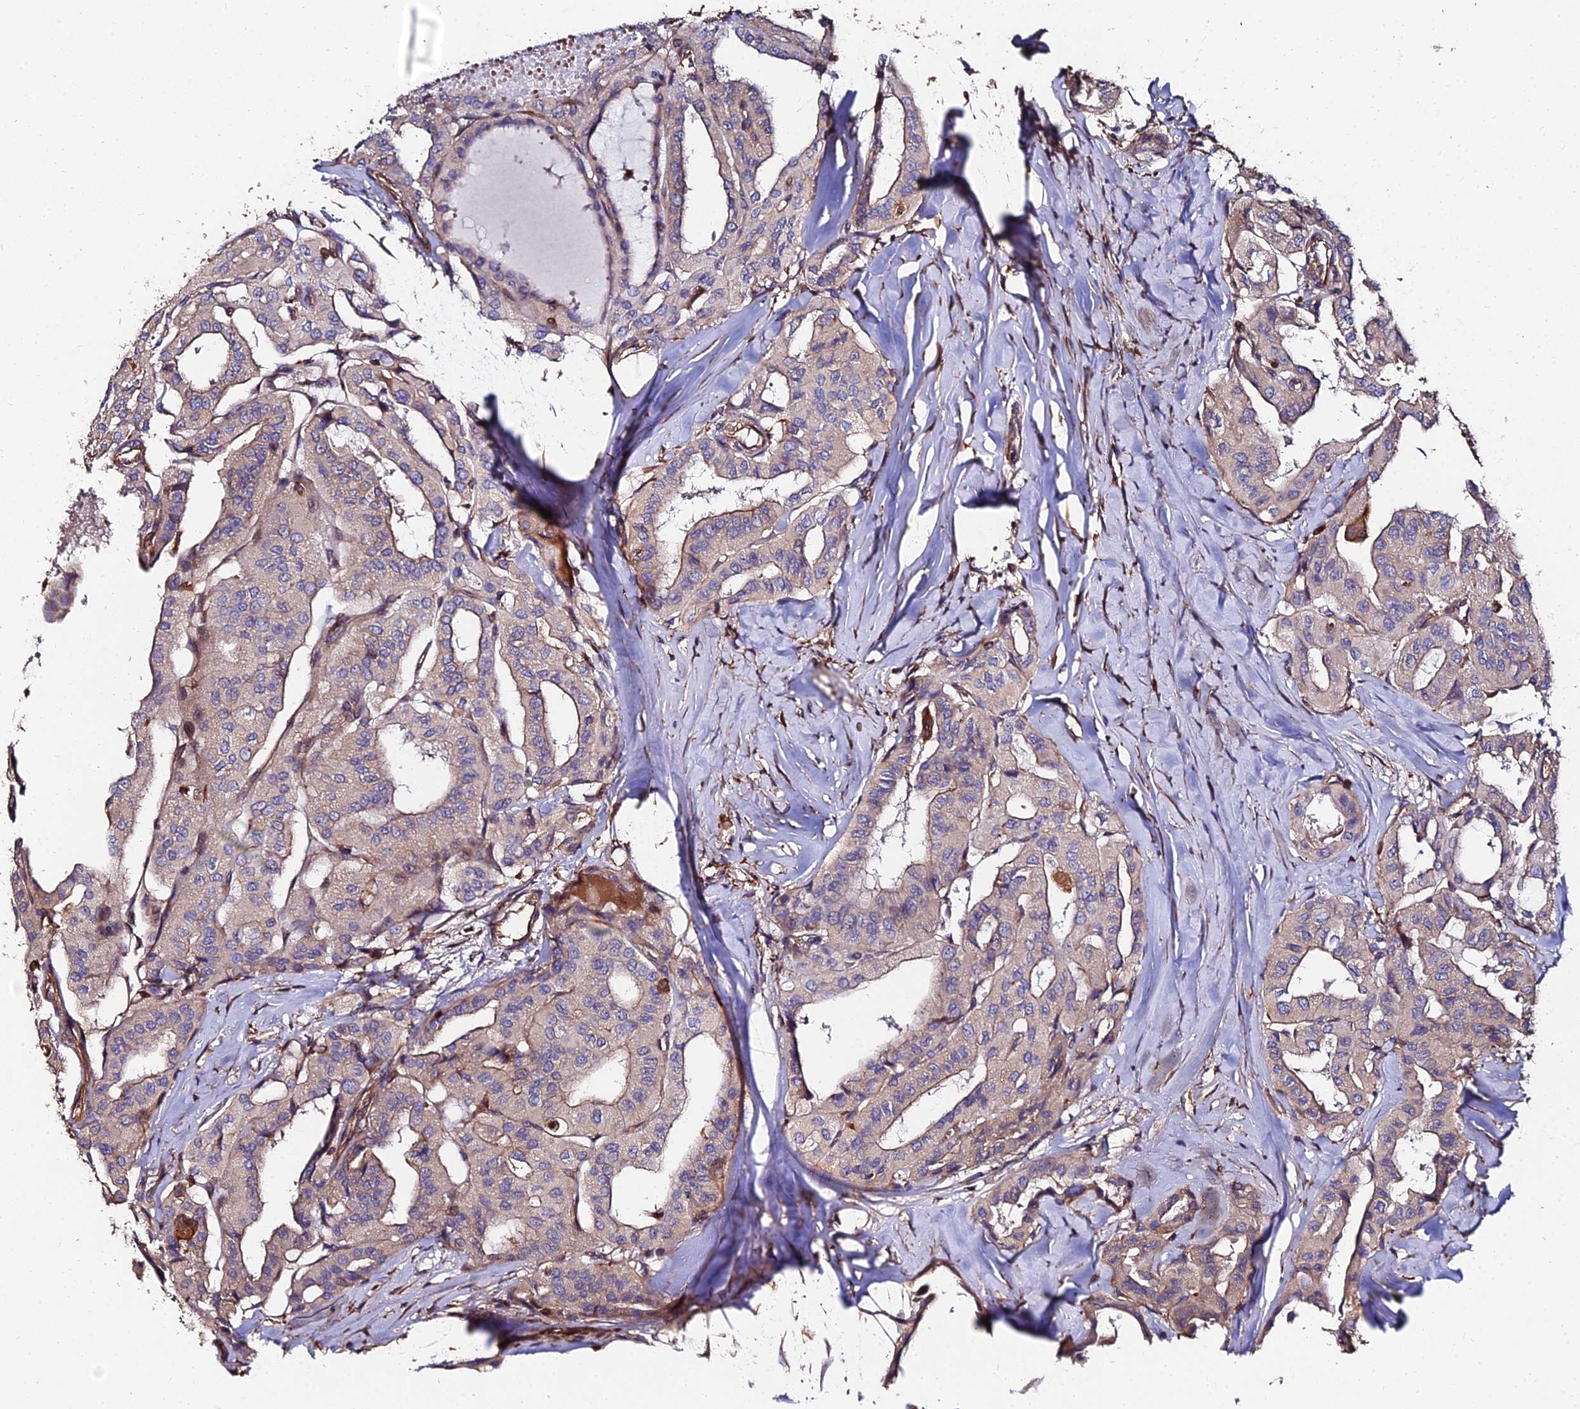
{"staining": {"intensity": "weak", "quantity": "25%-75%", "location": "cytoplasmic/membranous"}, "tissue": "thyroid cancer", "cell_type": "Tumor cells", "image_type": "cancer", "snomed": [{"axis": "morphology", "description": "Papillary adenocarcinoma, NOS"}, {"axis": "topography", "description": "Thyroid gland"}], "caption": "Immunohistochemical staining of thyroid cancer reveals low levels of weak cytoplasmic/membranous protein staining in about 25%-75% of tumor cells. Using DAB (3,3'-diaminobenzidine) (brown) and hematoxylin (blue) stains, captured at high magnification using brightfield microscopy.", "gene": "EXT1", "patient": {"sex": "female", "age": 59}}